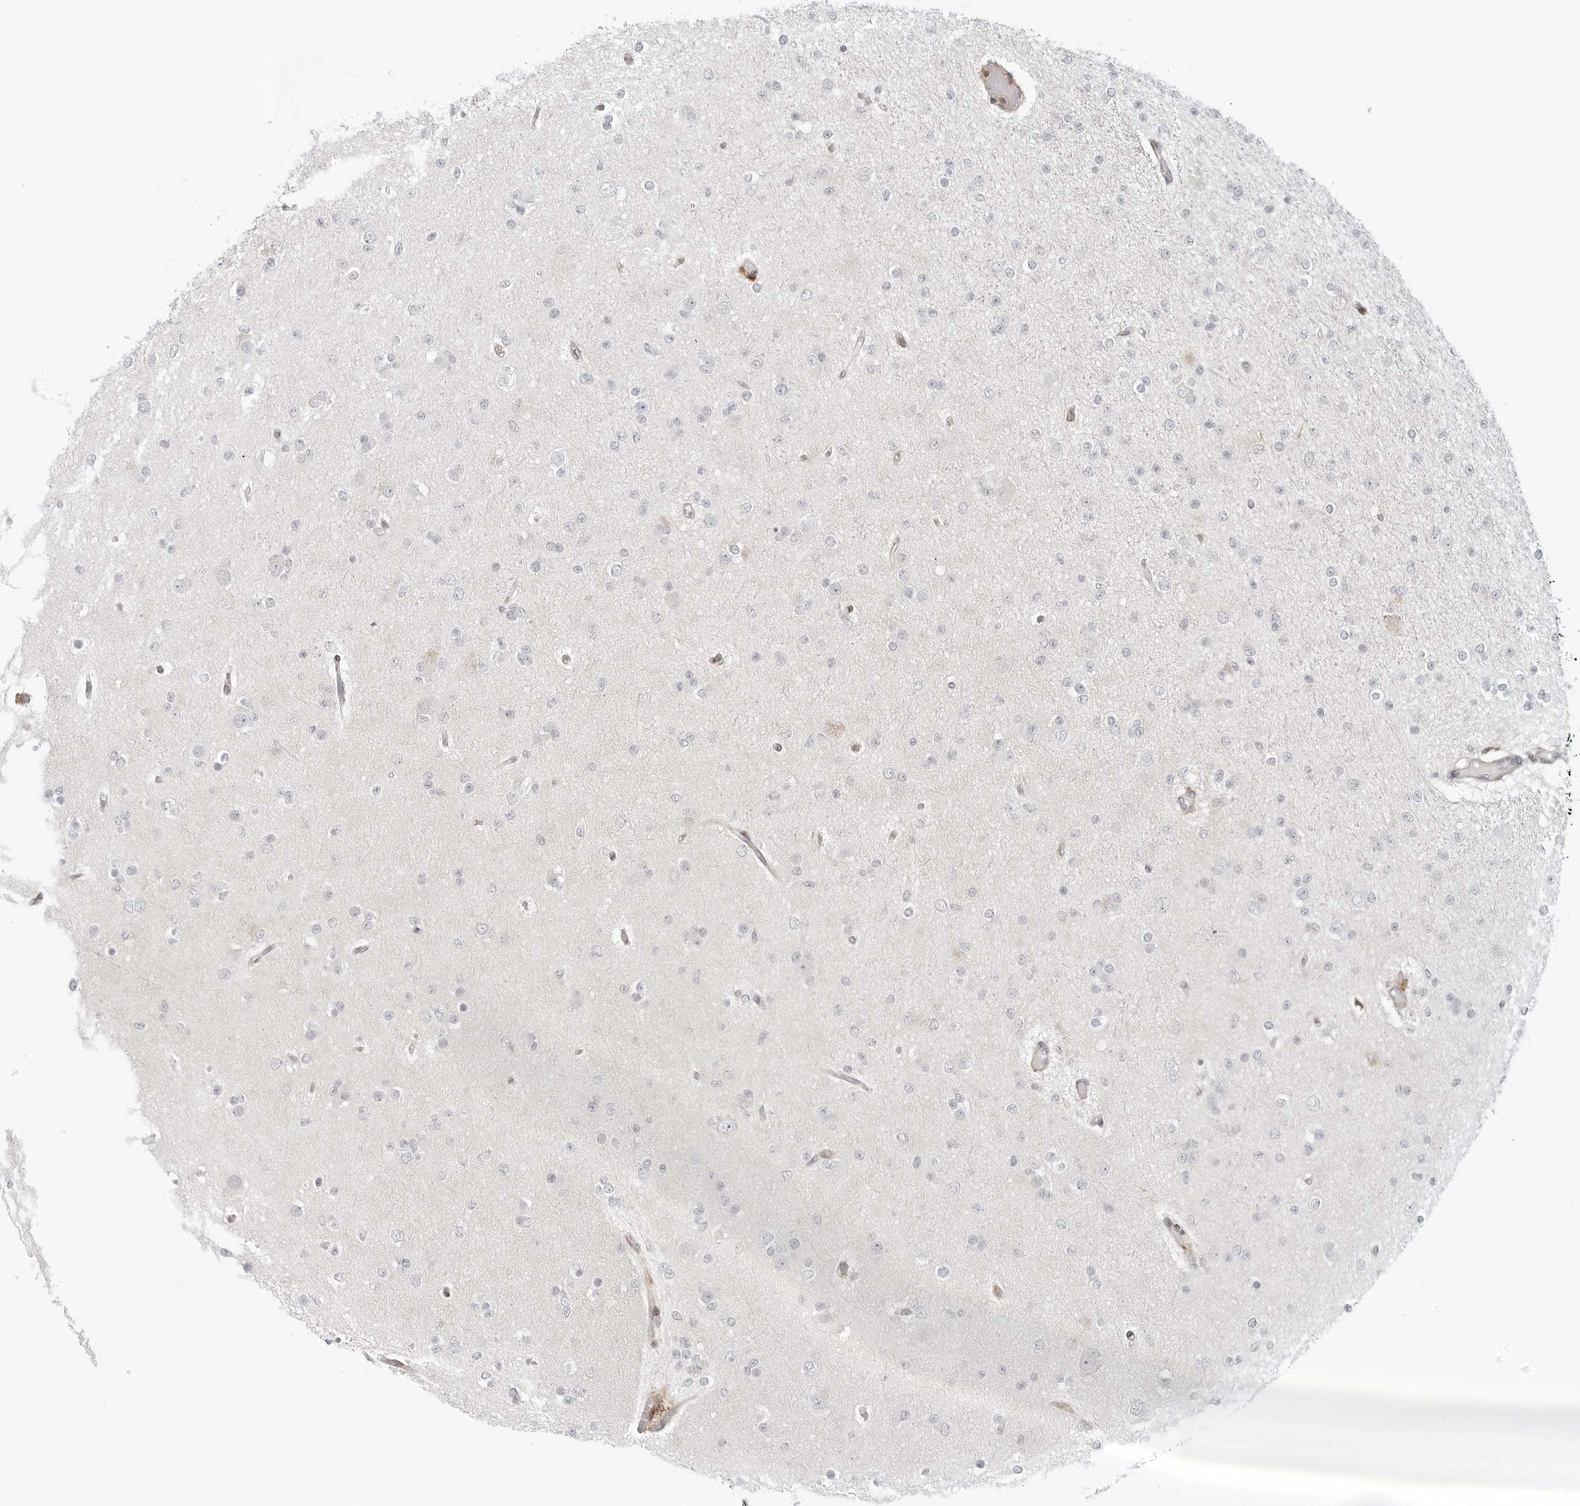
{"staining": {"intensity": "negative", "quantity": "none", "location": "none"}, "tissue": "glioma", "cell_type": "Tumor cells", "image_type": "cancer", "snomed": [{"axis": "morphology", "description": "Glioma, malignant, Low grade"}, {"axis": "topography", "description": "Brain"}], "caption": "Immunohistochemistry (IHC) of human malignant low-grade glioma demonstrates no expression in tumor cells.", "gene": "C1QTNF1", "patient": {"sex": "female", "age": 22}}